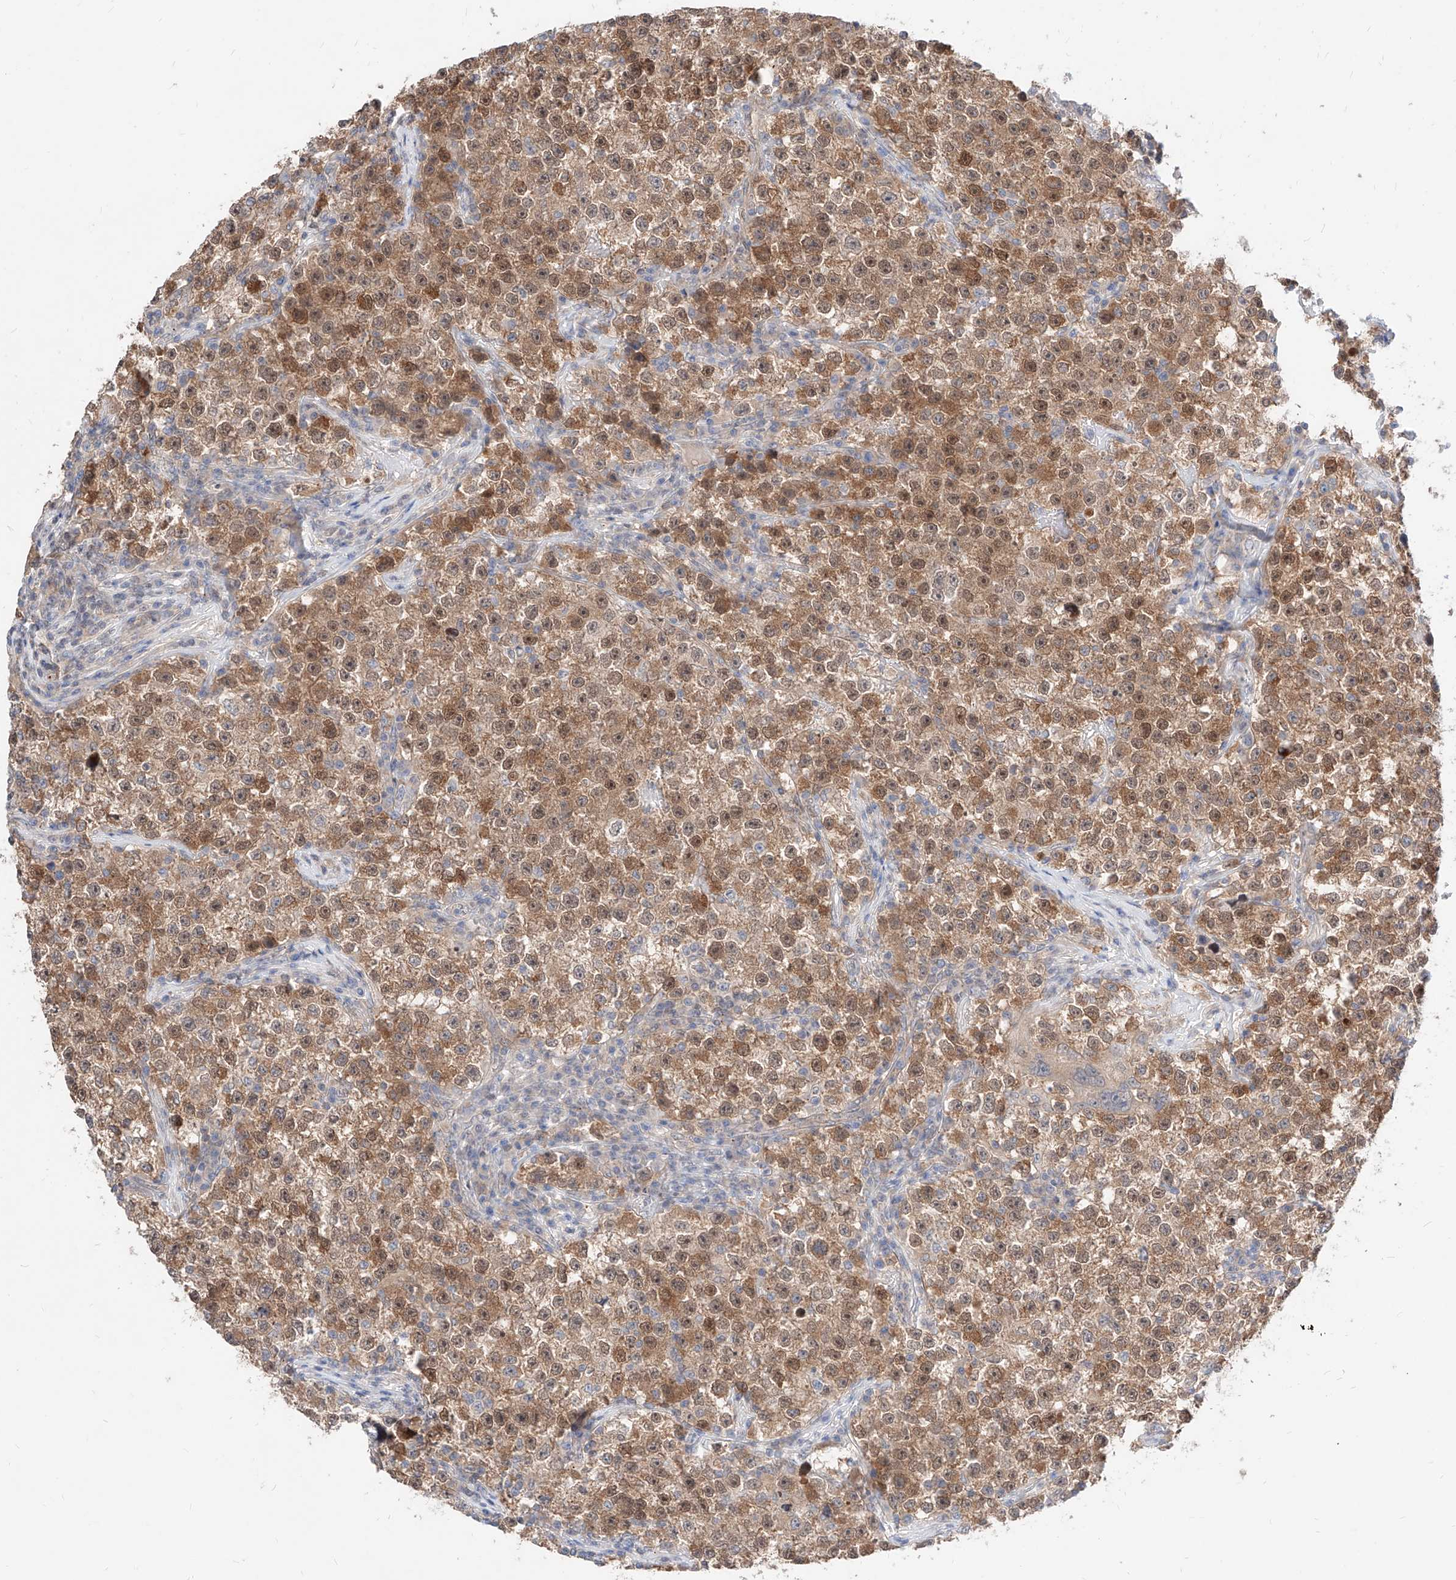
{"staining": {"intensity": "moderate", "quantity": ">75%", "location": "cytoplasmic/membranous,nuclear"}, "tissue": "testis cancer", "cell_type": "Tumor cells", "image_type": "cancer", "snomed": [{"axis": "morphology", "description": "Seminoma, NOS"}, {"axis": "topography", "description": "Testis"}], "caption": "A medium amount of moderate cytoplasmic/membranous and nuclear positivity is seen in about >75% of tumor cells in testis cancer (seminoma) tissue.", "gene": "TSNAX", "patient": {"sex": "male", "age": 22}}